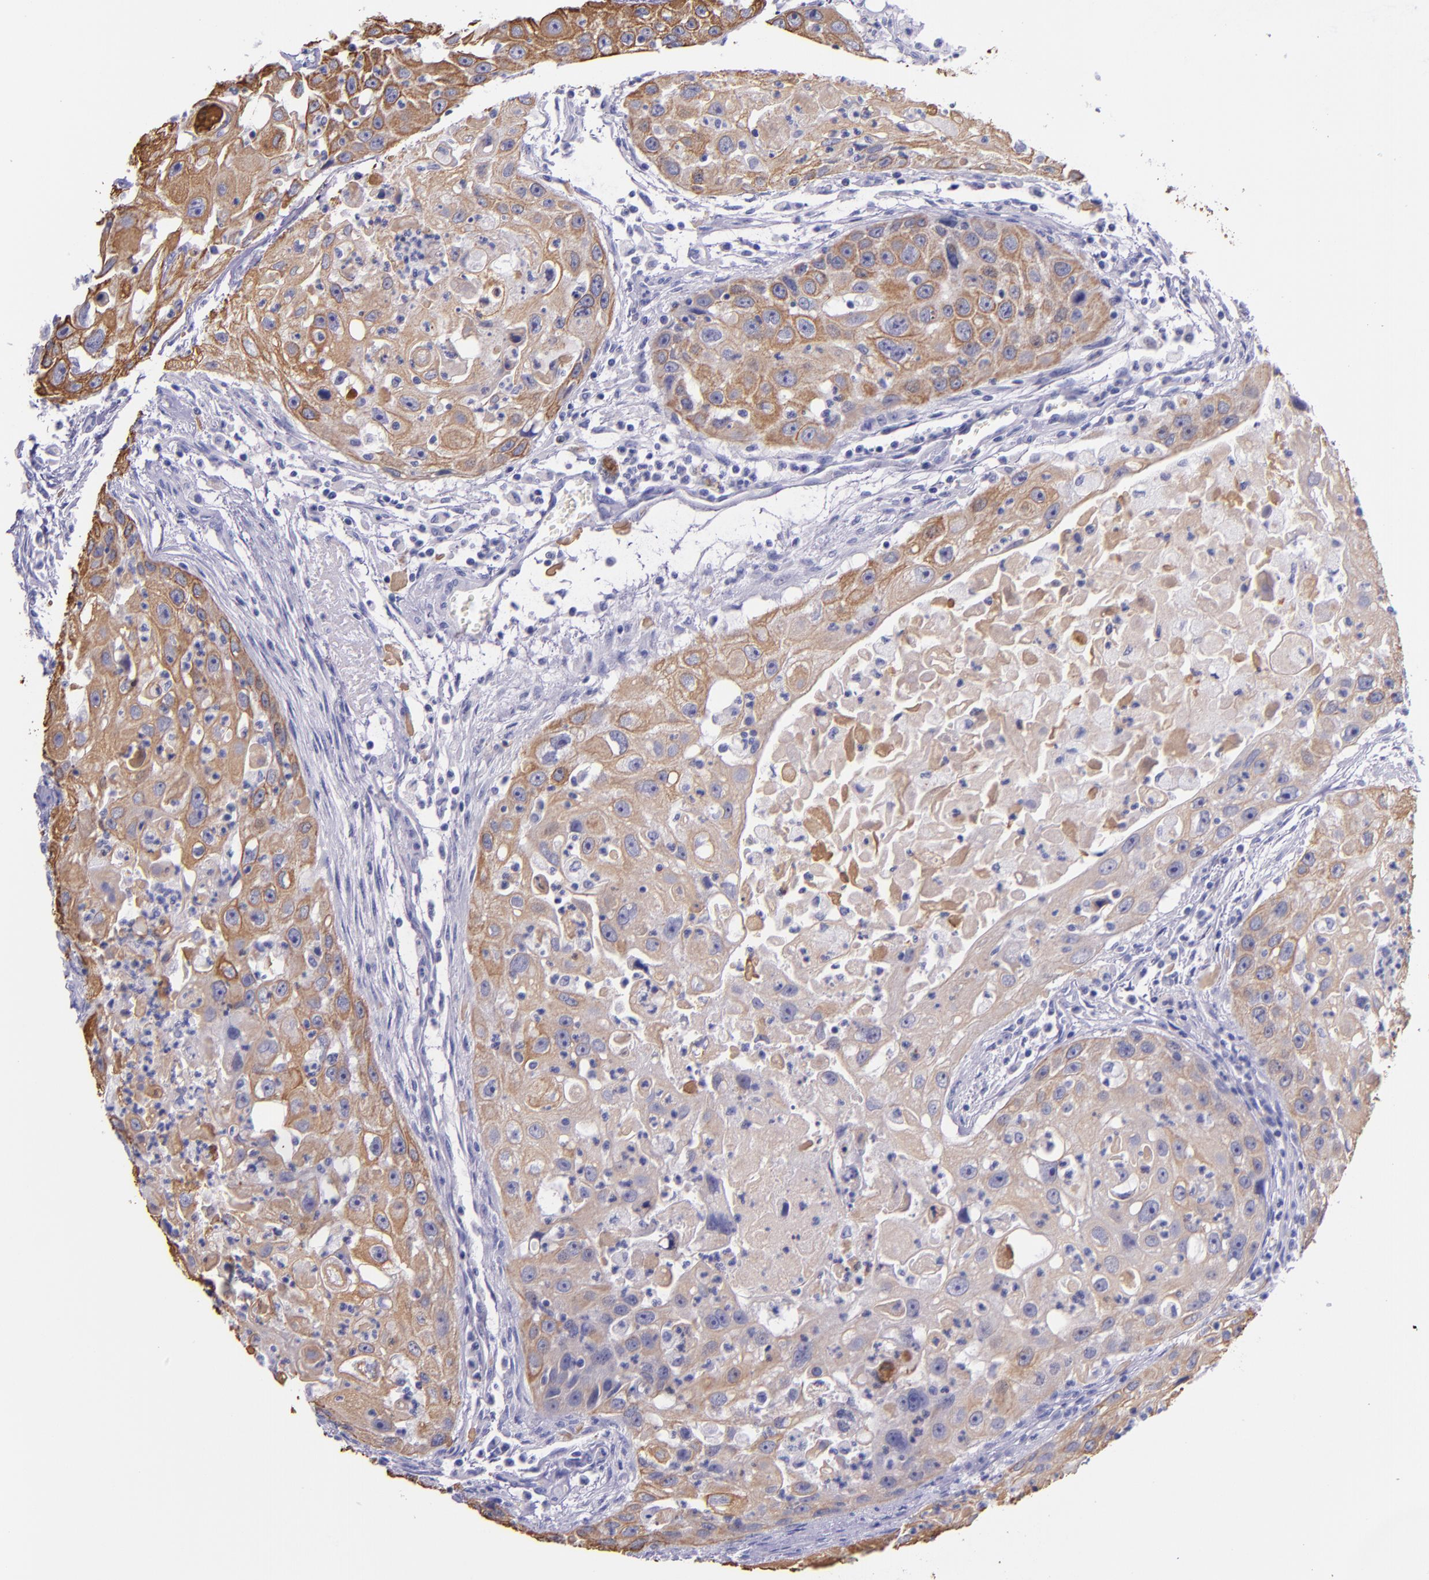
{"staining": {"intensity": "moderate", "quantity": ">75%", "location": "cytoplasmic/membranous"}, "tissue": "head and neck cancer", "cell_type": "Tumor cells", "image_type": "cancer", "snomed": [{"axis": "morphology", "description": "Squamous cell carcinoma, NOS"}, {"axis": "topography", "description": "Head-Neck"}], "caption": "Head and neck cancer (squamous cell carcinoma) stained with immunohistochemistry (IHC) displays moderate cytoplasmic/membranous staining in approximately >75% of tumor cells. Immunohistochemistry stains the protein of interest in brown and the nuclei are stained blue.", "gene": "KRT4", "patient": {"sex": "male", "age": 64}}